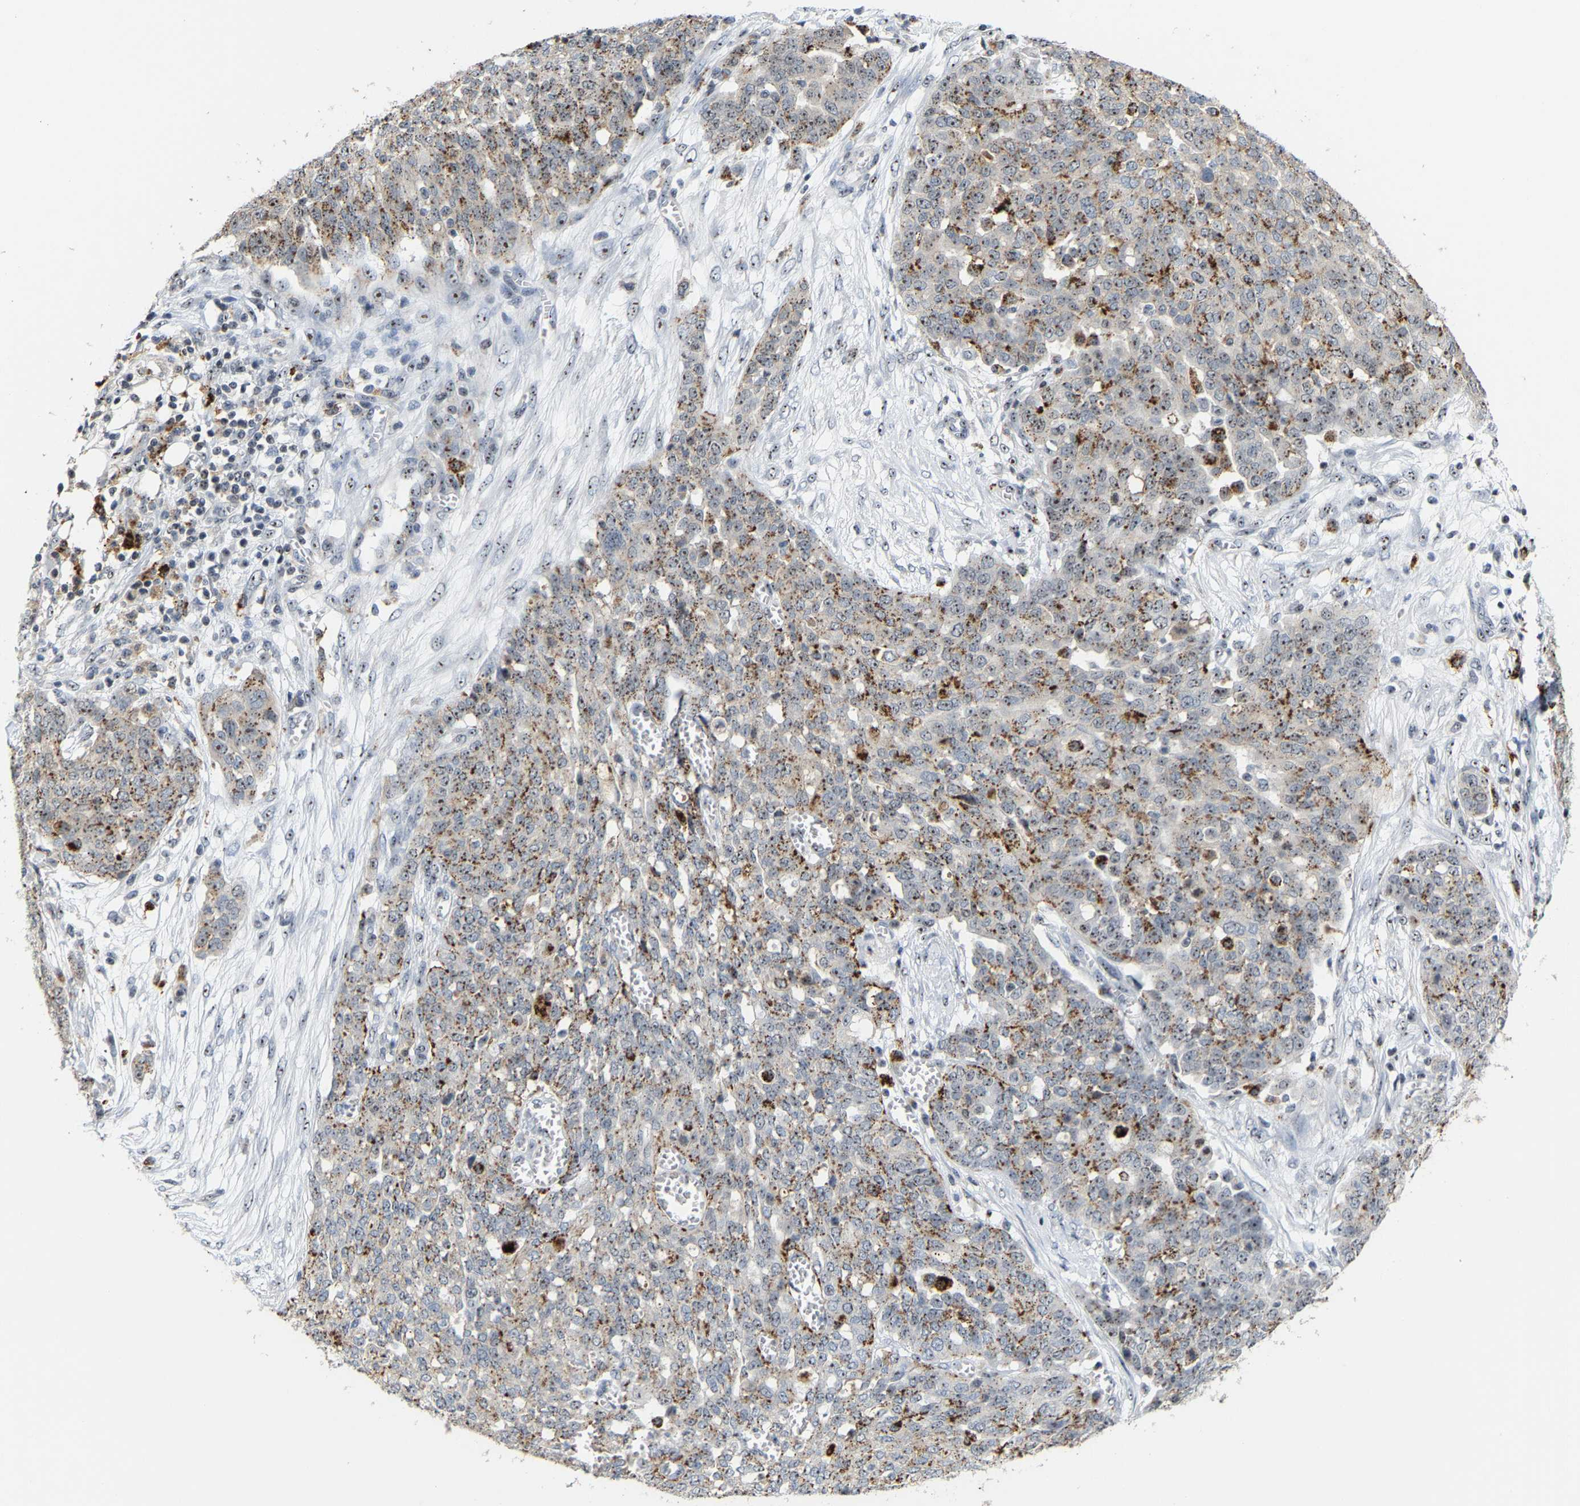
{"staining": {"intensity": "moderate", "quantity": "<25%", "location": "cytoplasmic/membranous,nuclear"}, "tissue": "ovarian cancer", "cell_type": "Tumor cells", "image_type": "cancer", "snomed": [{"axis": "morphology", "description": "Cystadenocarcinoma, serous, NOS"}, {"axis": "topography", "description": "Soft tissue"}, {"axis": "topography", "description": "Ovary"}], "caption": "Protein staining exhibits moderate cytoplasmic/membranous and nuclear positivity in approximately <25% of tumor cells in serous cystadenocarcinoma (ovarian).", "gene": "NOP58", "patient": {"sex": "female", "age": 57}}